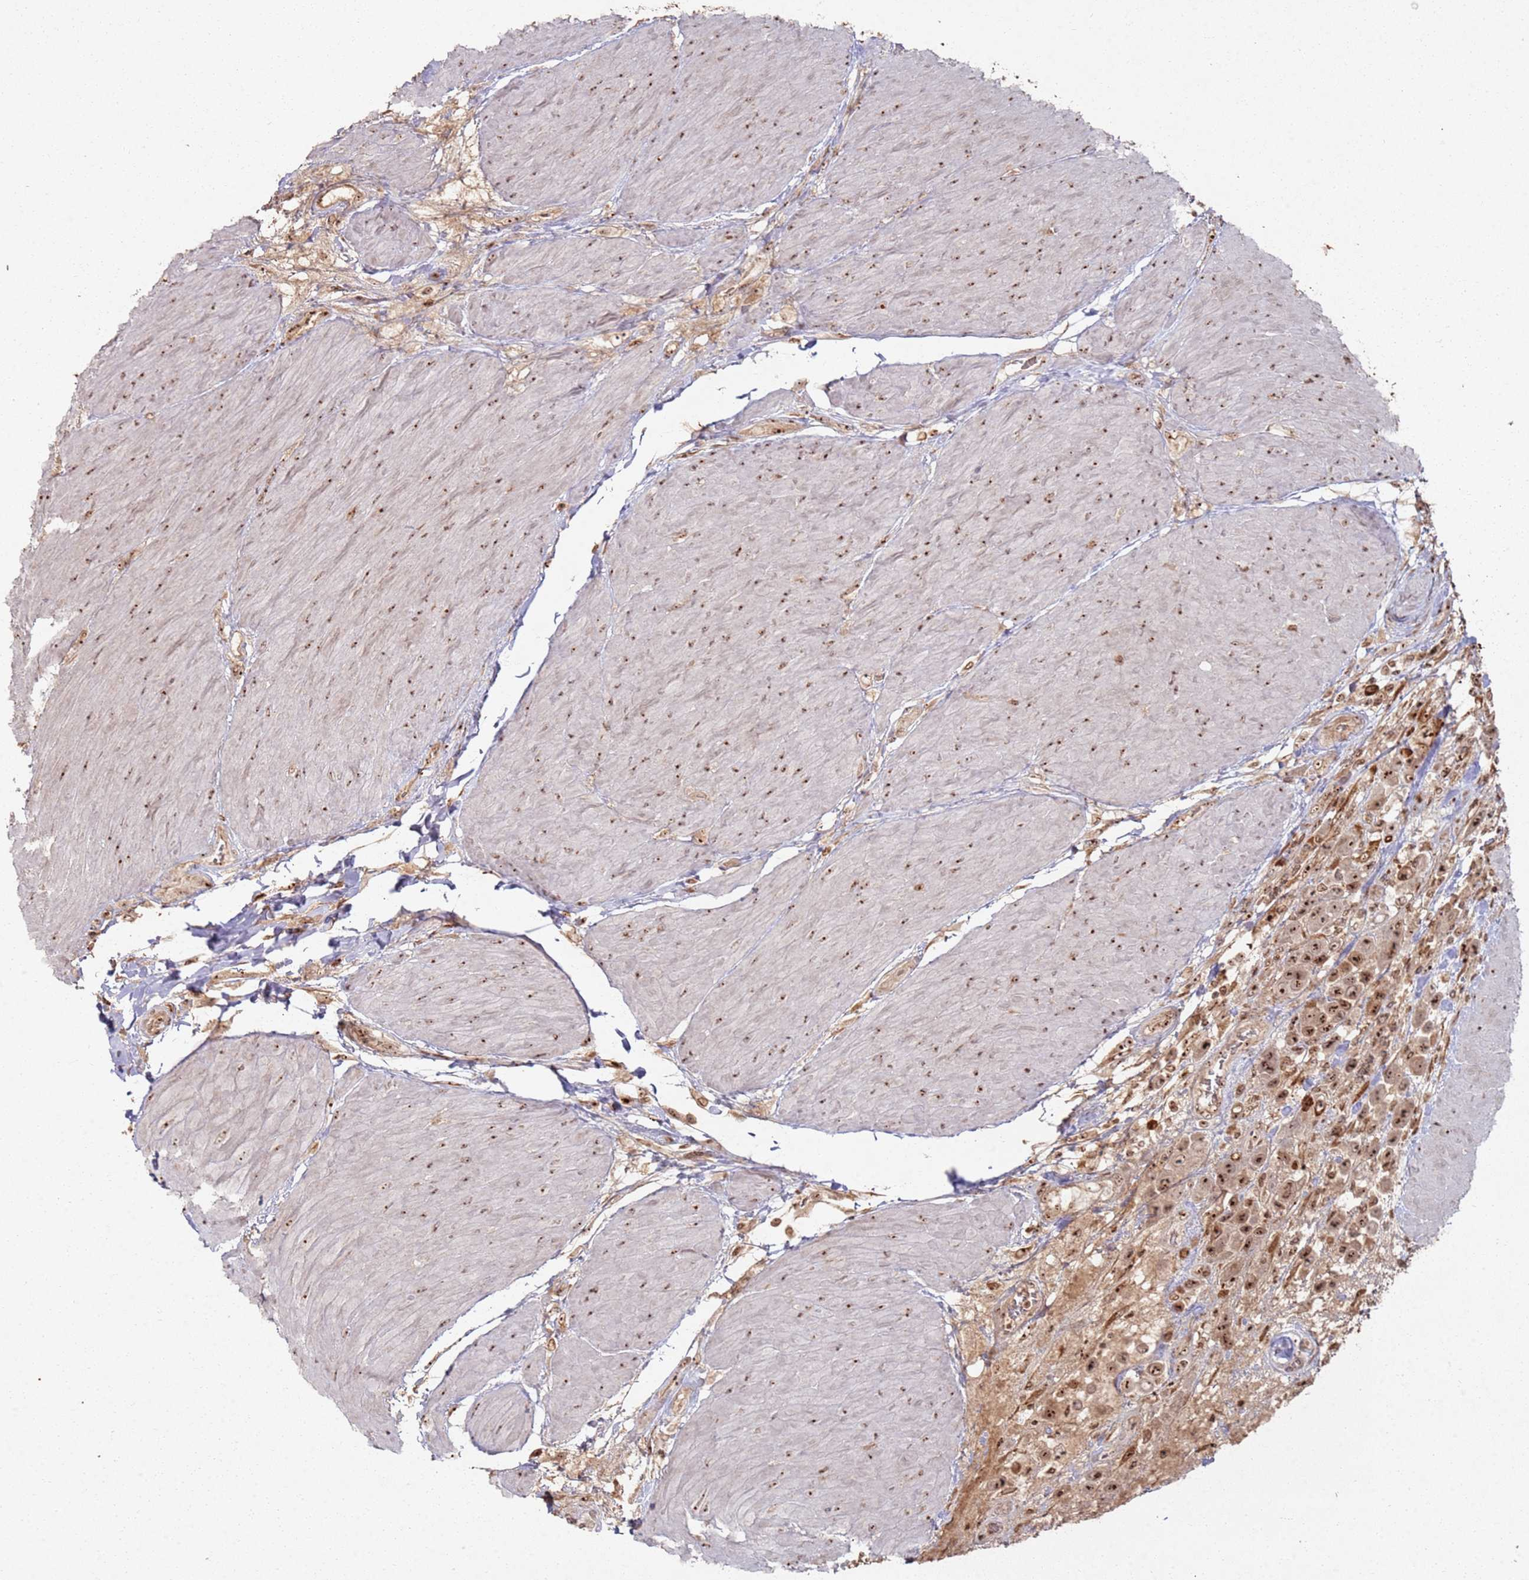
{"staining": {"intensity": "strong", "quantity": ">75%", "location": "nuclear"}, "tissue": "urothelial cancer", "cell_type": "Tumor cells", "image_type": "cancer", "snomed": [{"axis": "morphology", "description": "Urothelial carcinoma, High grade"}, {"axis": "topography", "description": "Urinary bladder"}], "caption": "Immunohistochemistry (IHC) of human urothelial cancer demonstrates high levels of strong nuclear positivity in approximately >75% of tumor cells. (IHC, brightfield microscopy, high magnification).", "gene": "UTP11", "patient": {"sex": "male", "age": 50}}